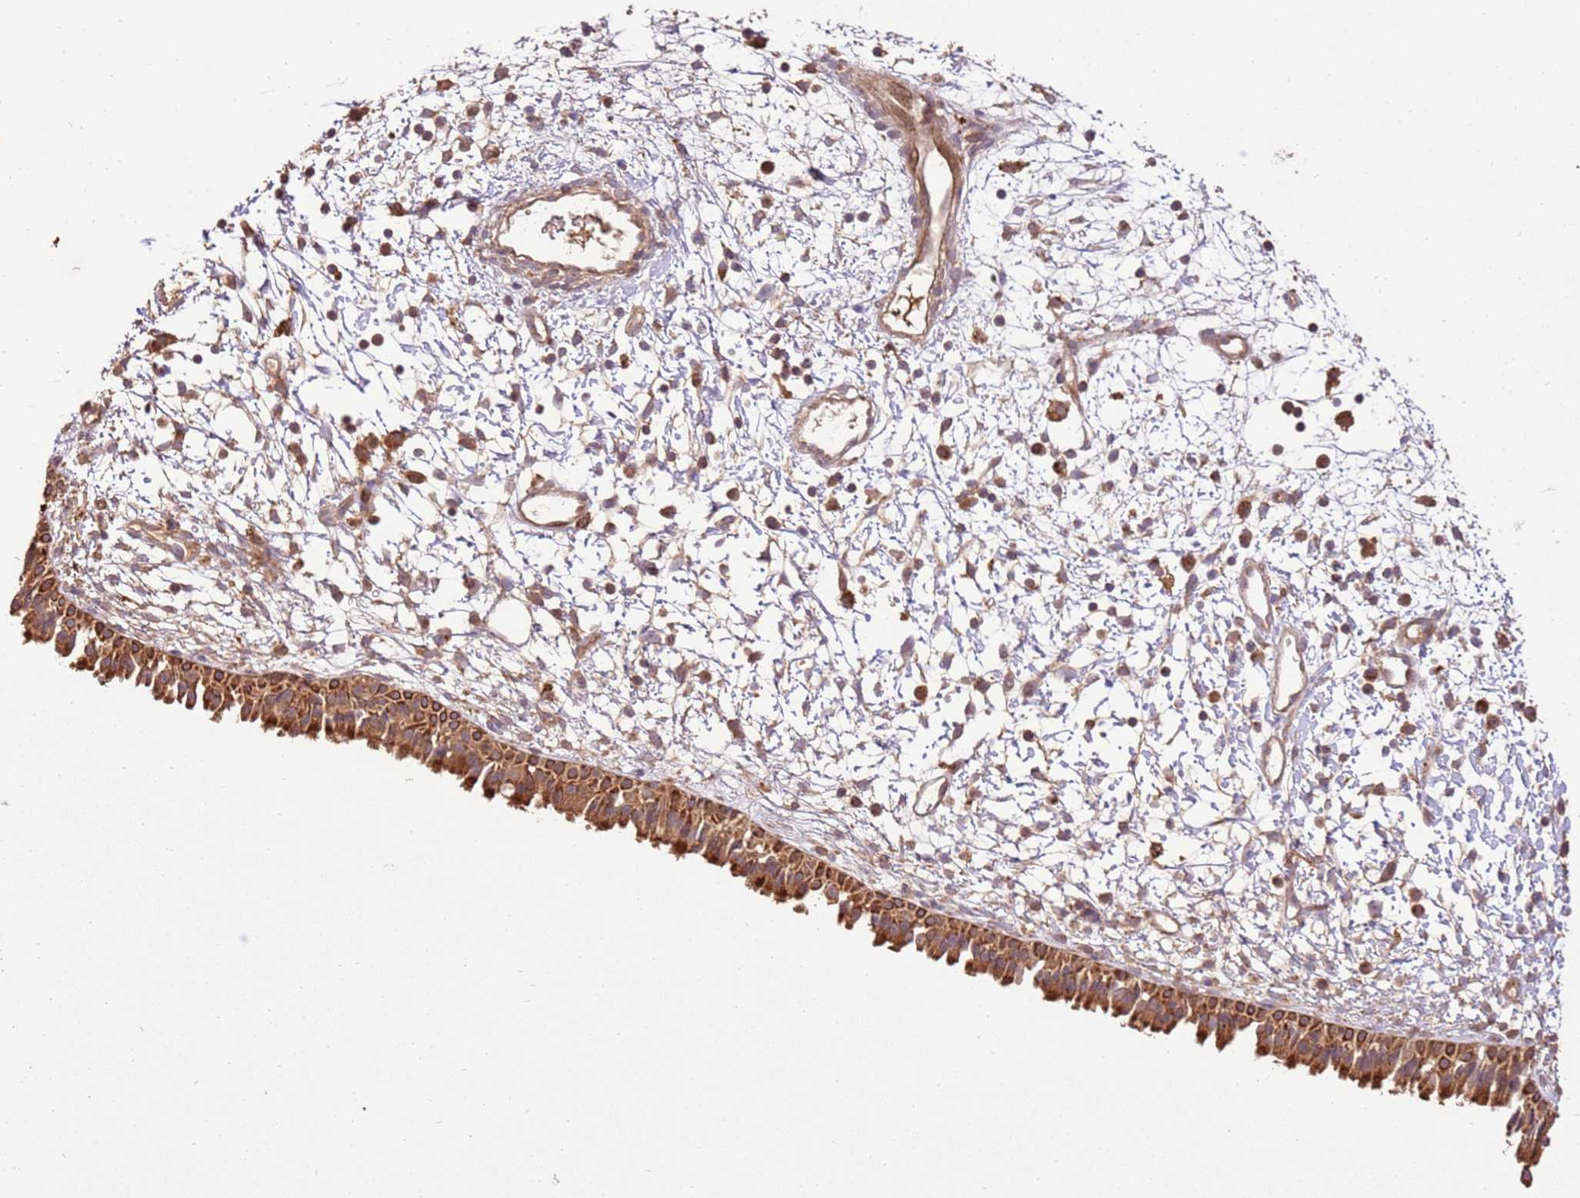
{"staining": {"intensity": "strong", "quantity": ">75%", "location": "cytoplasmic/membranous"}, "tissue": "nasopharynx", "cell_type": "Respiratory epithelial cells", "image_type": "normal", "snomed": [{"axis": "morphology", "description": "Normal tissue, NOS"}, {"axis": "topography", "description": "Nasopharynx"}], "caption": "An IHC photomicrograph of unremarkable tissue is shown. Protein staining in brown labels strong cytoplasmic/membranous positivity in nasopharynx within respiratory epithelial cells.", "gene": "LRRC28", "patient": {"sex": "male", "age": 22}}